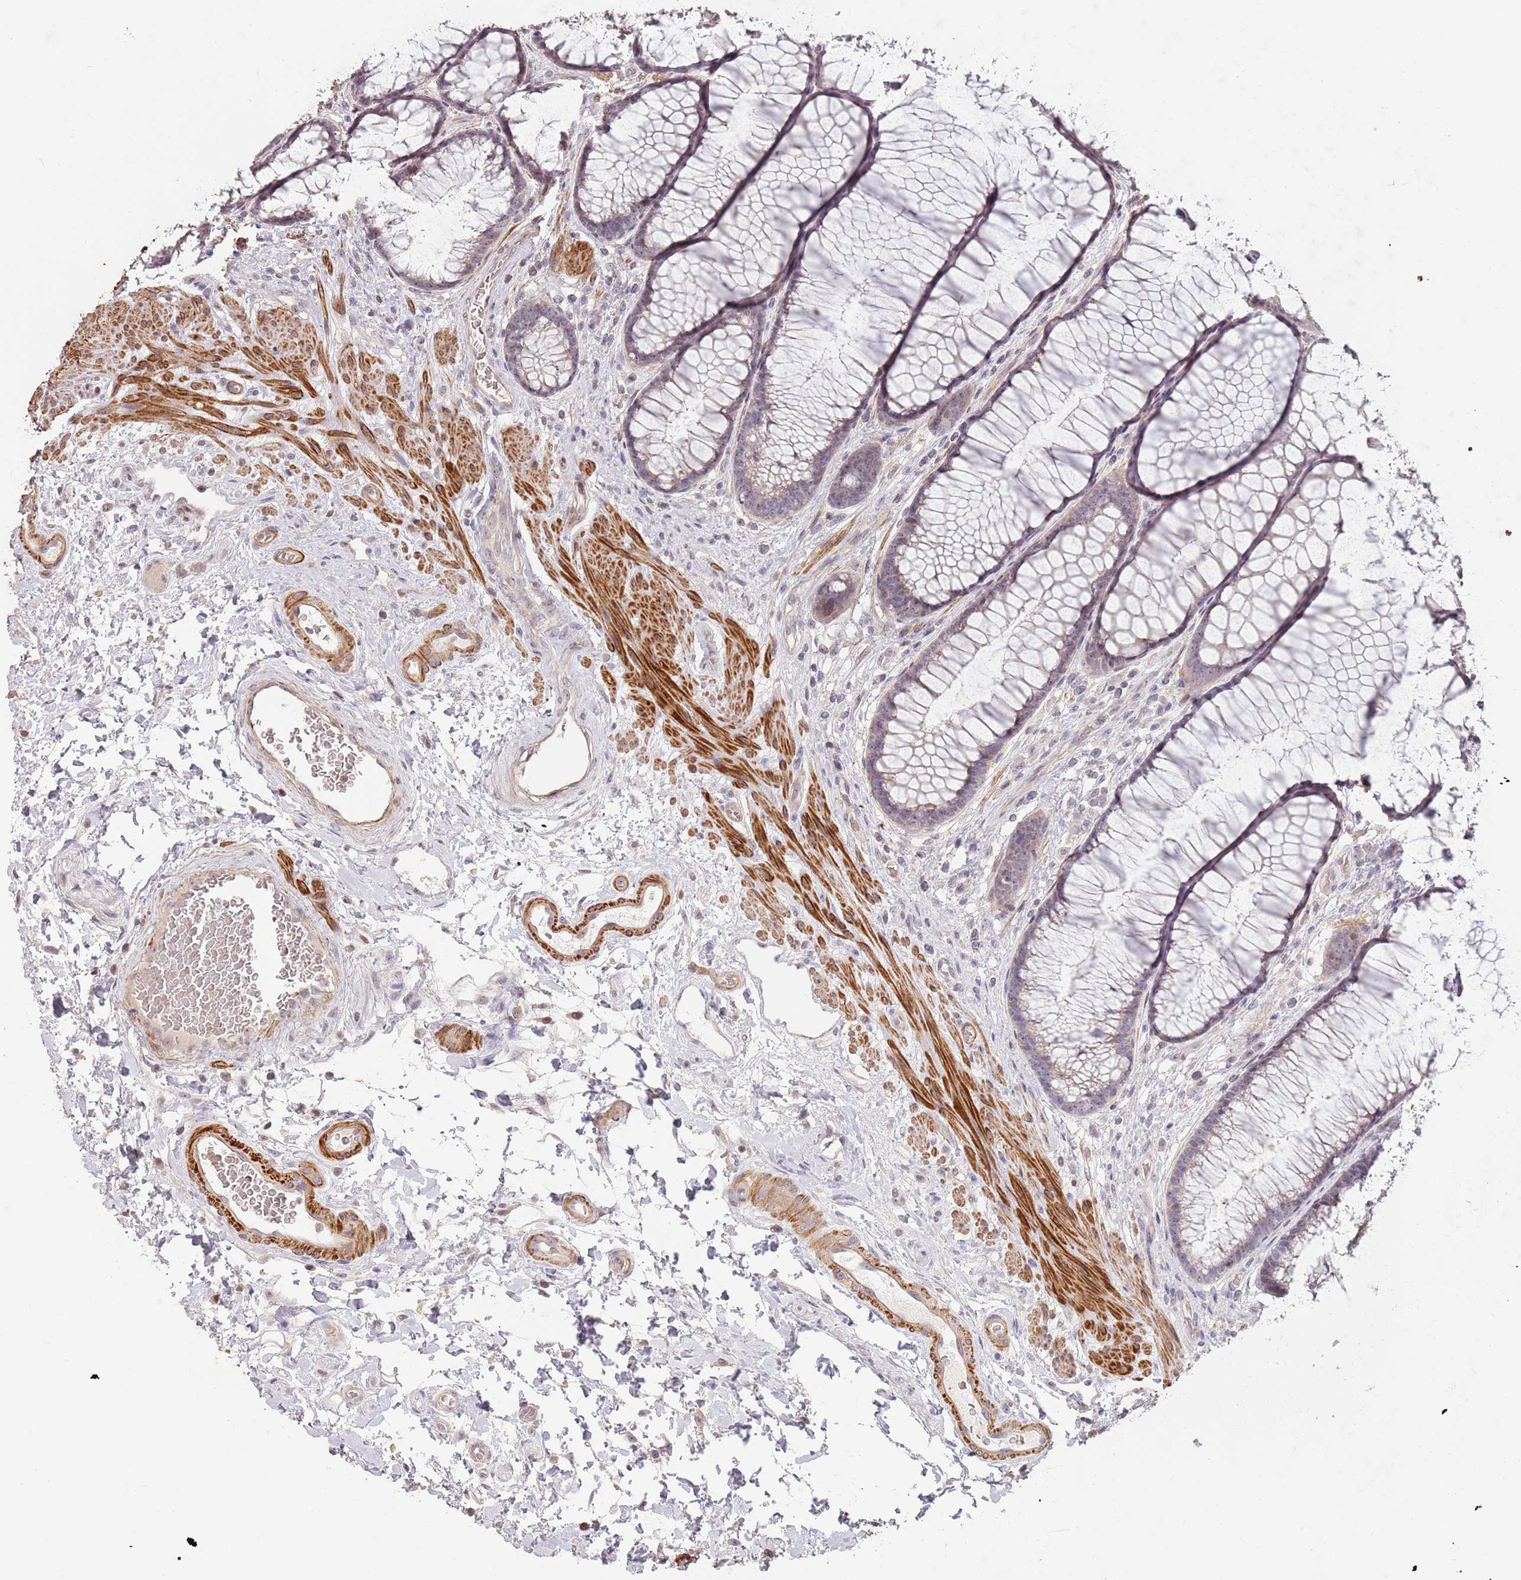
{"staining": {"intensity": "weak", "quantity": "<25%", "location": "cytoplasmic/membranous"}, "tissue": "colon", "cell_type": "Endothelial cells", "image_type": "normal", "snomed": [{"axis": "morphology", "description": "Normal tissue, NOS"}, {"axis": "topography", "description": "Colon"}], "caption": "The IHC micrograph has no significant positivity in endothelial cells of colon. (DAB immunohistochemistry (IHC) visualized using brightfield microscopy, high magnification).", "gene": "ADTRP", "patient": {"sex": "female", "age": 82}}